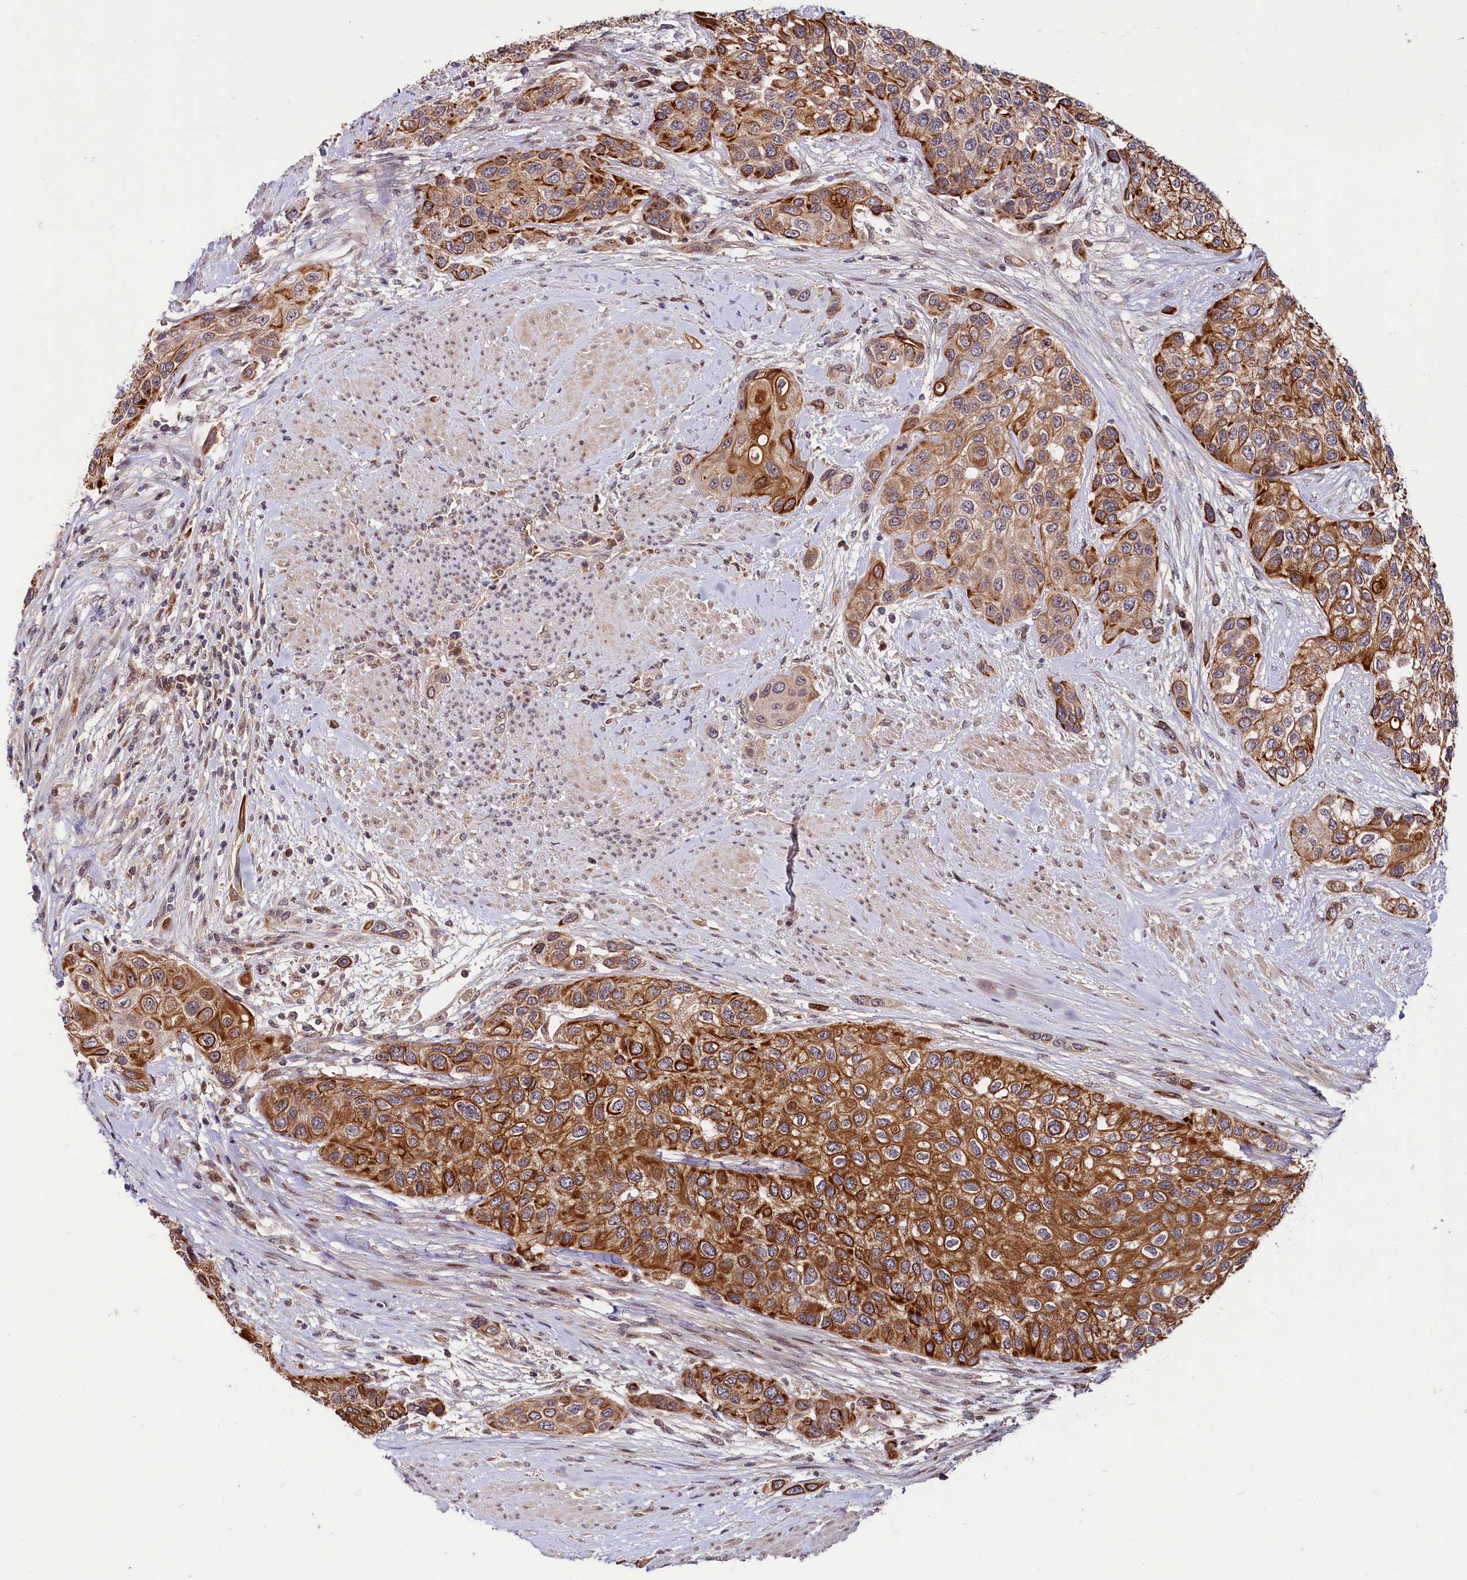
{"staining": {"intensity": "strong", "quantity": ">75%", "location": "cytoplasmic/membranous"}, "tissue": "urothelial cancer", "cell_type": "Tumor cells", "image_type": "cancer", "snomed": [{"axis": "morphology", "description": "Normal tissue, NOS"}, {"axis": "morphology", "description": "Urothelial carcinoma, High grade"}, {"axis": "topography", "description": "Vascular tissue"}, {"axis": "topography", "description": "Urinary bladder"}], "caption": "Urothelial carcinoma (high-grade) was stained to show a protein in brown. There is high levels of strong cytoplasmic/membranous expression in approximately >75% of tumor cells.", "gene": "N4BP2L1", "patient": {"sex": "female", "age": 56}}